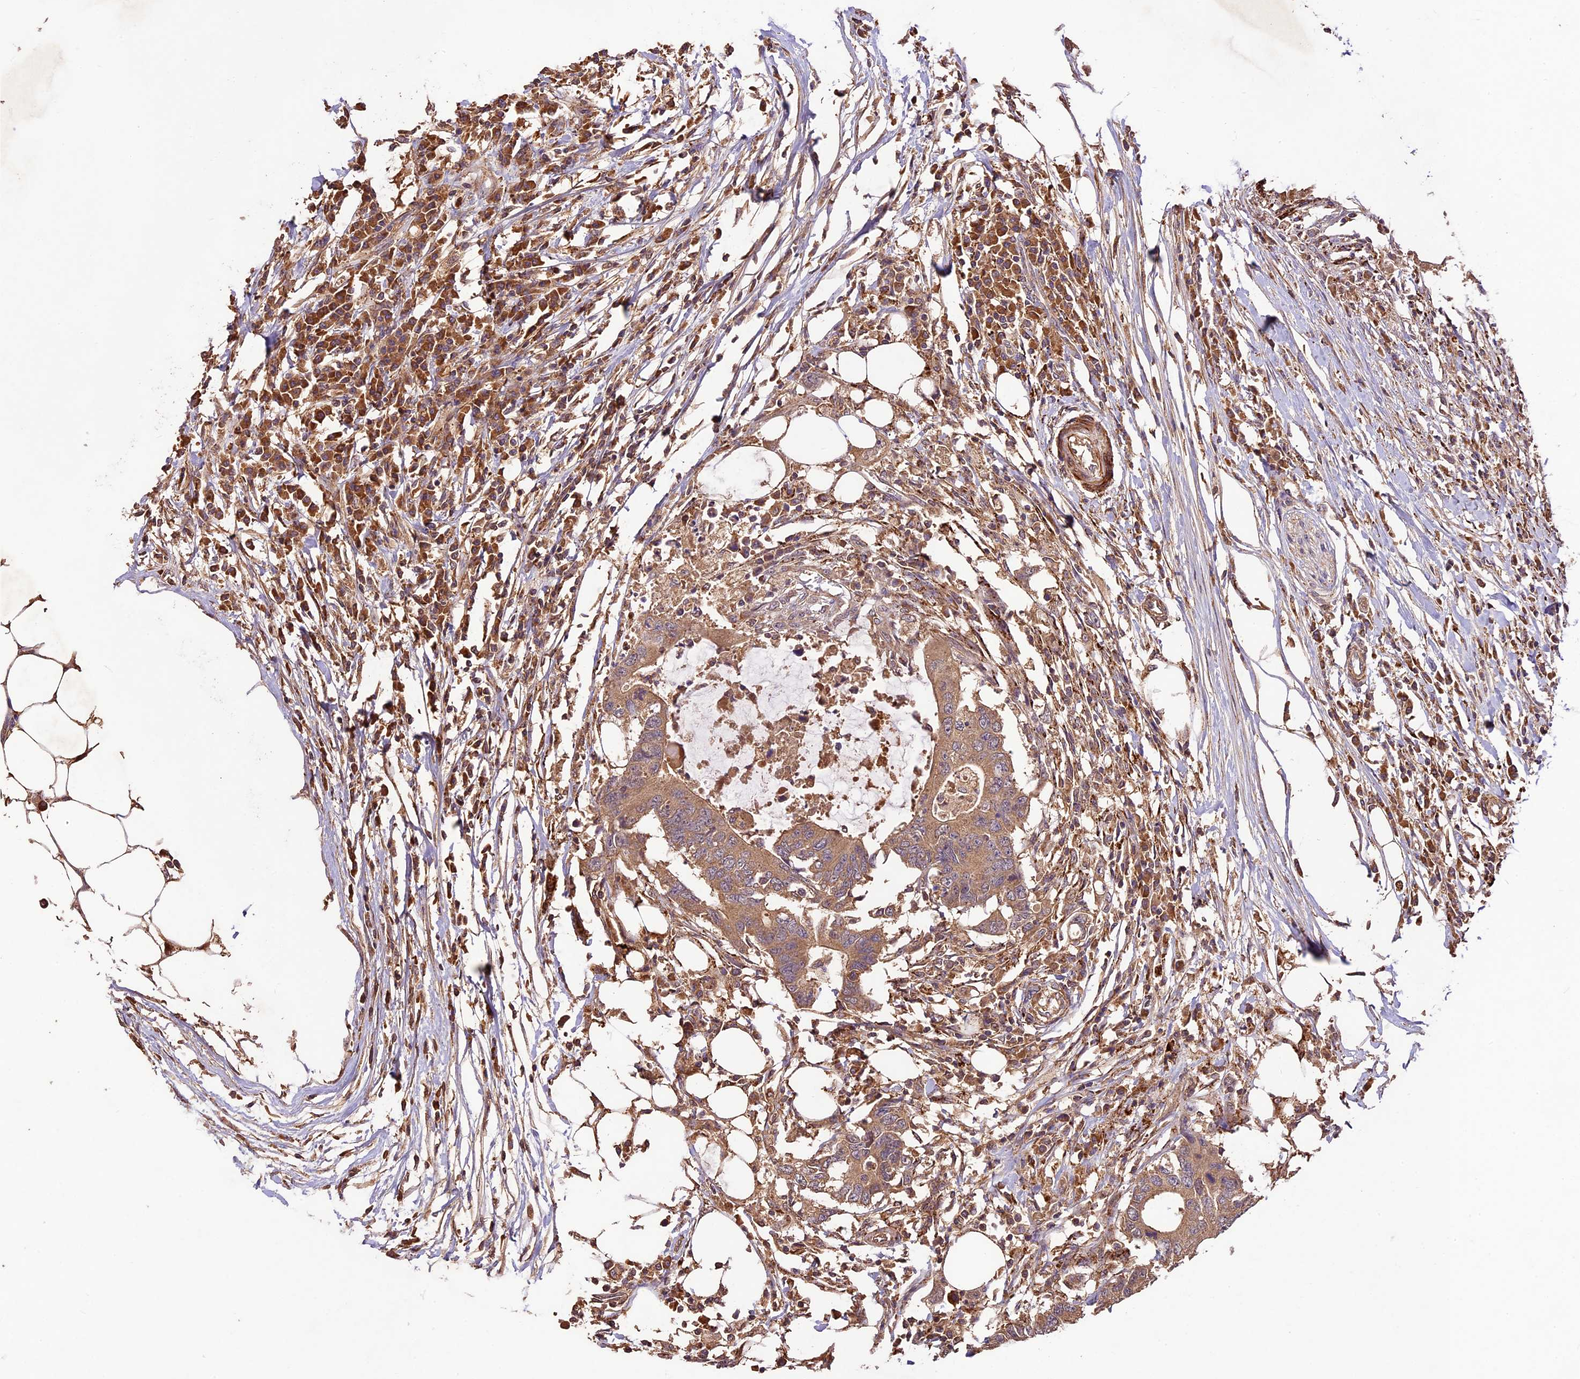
{"staining": {"intensity": "moderate", "quantity": ">75%", "location": "cytoplasmic/membranous"}, "tissue": "colorectal cancer", "cell_type": "Tumor cells", "image_type": "cancer", "snomed": [{"axis": "morphology", "description": "Adenocarcinoma, NOS"}, {"axis": "topography", "description": "Colon"}], "caption": "Colorectal adenocarcinoma stained with DAB immunohistochemistry reveals medium levels of moderate cytoplasmic/membranous positivity in about >75% of tumor cells. (DAB (3,3'-diaminobenzidine) IHC, brown staining for protein, blue staining for nuclei).", "gene": "CRLF1", "patient": {"sex": "male", "age": 71}}